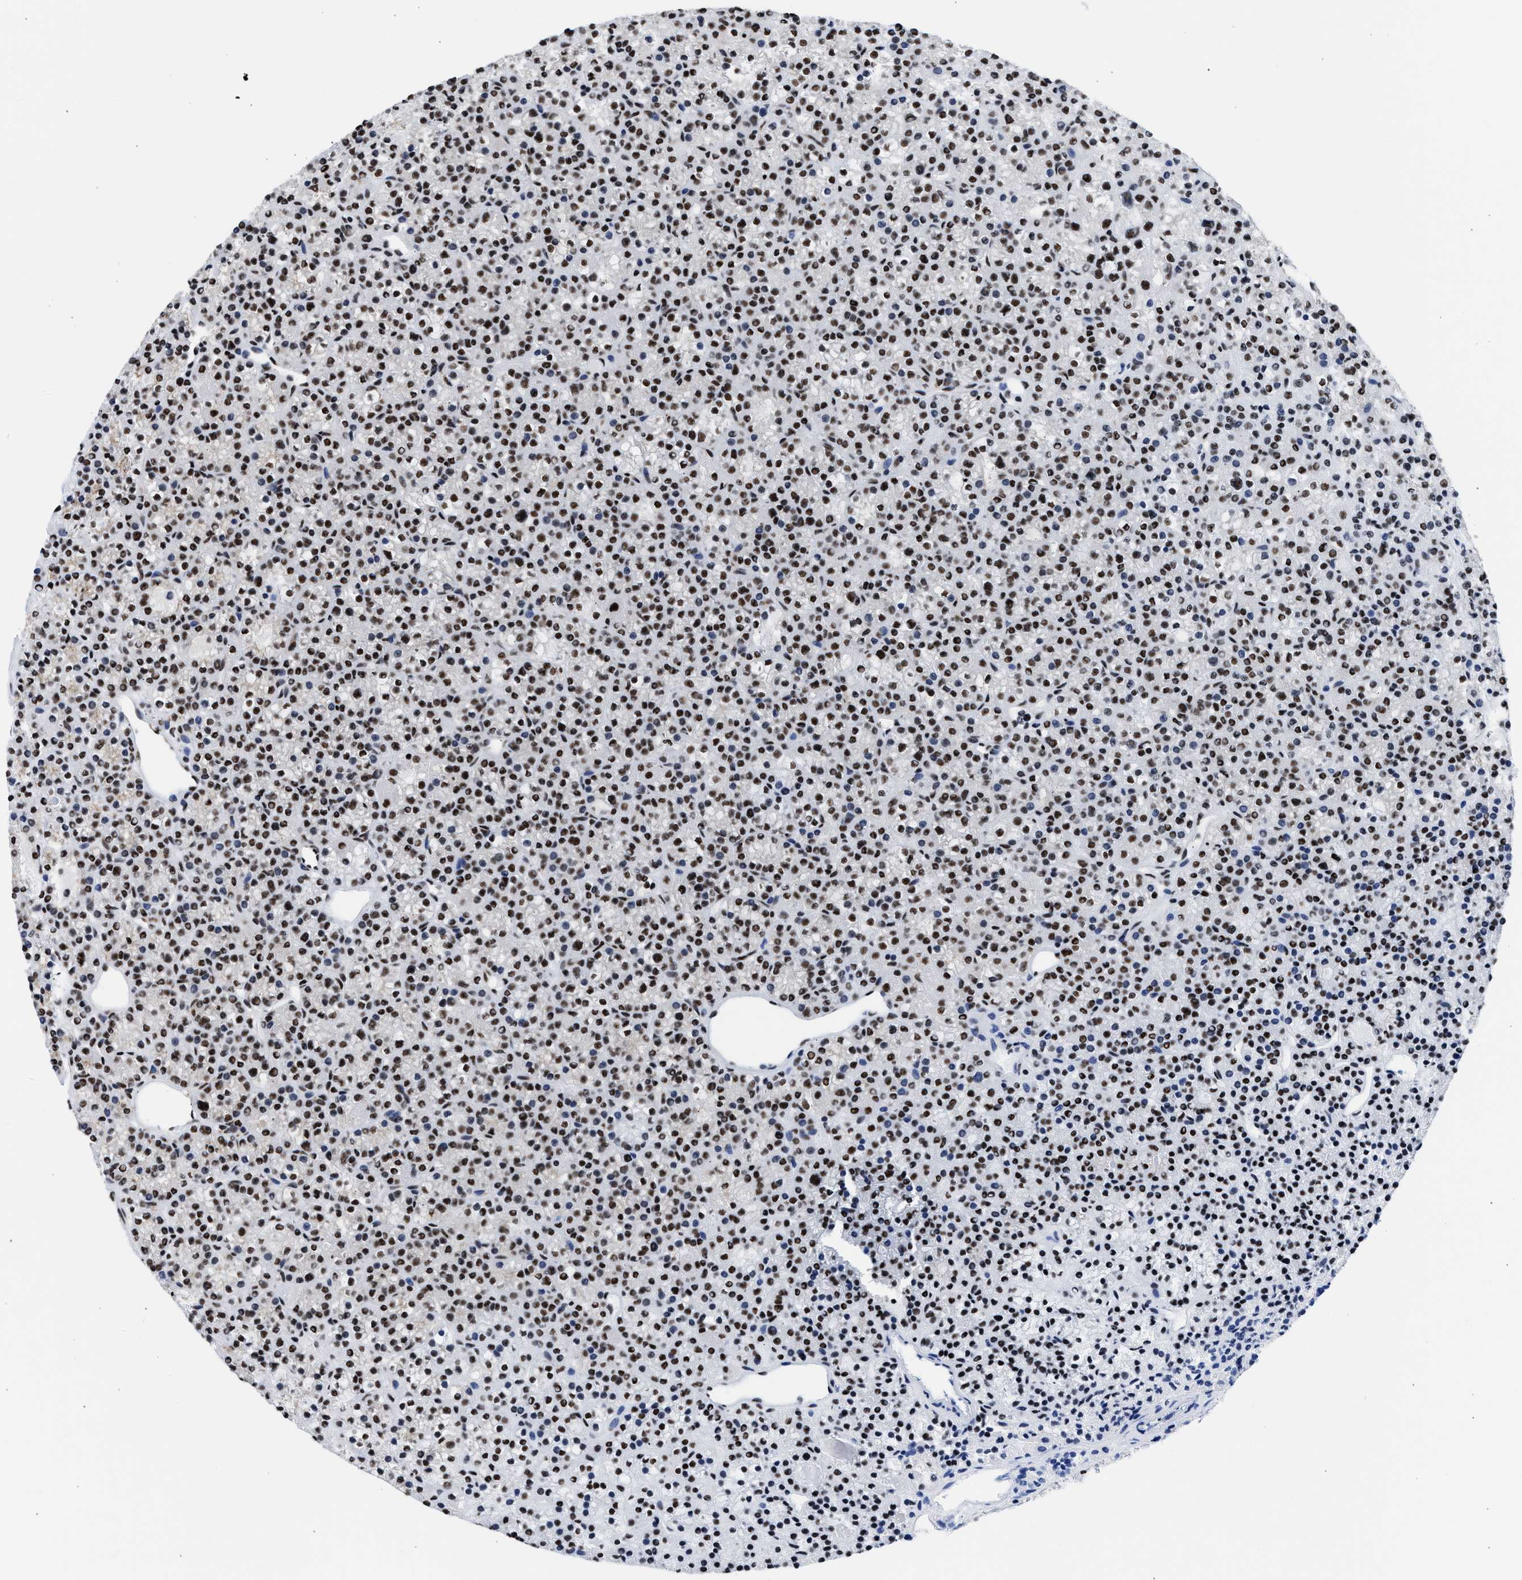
{"staining": {"intensity": "strong", "quantity": ">75%", "location": "nuclear"}, "tissue": "parathyroid gland", "cell_type": "Glandular cells", "image_type": "normal", "snomed": [{"axis": "morphology", "description": "Normal tissue, NOS"}, {"axis": "morphology", "description": "Adenoma, NOS"}, {"axis": "topography", "description": "Parathyroid gland"}], "caption": "Glandular cells show high levels of strong nuclear staining in approximately >75% of cells in unremarkable parathyroid gland.", "gene": "RBM8A", "patient": {"sex": "female", "age": 64}}